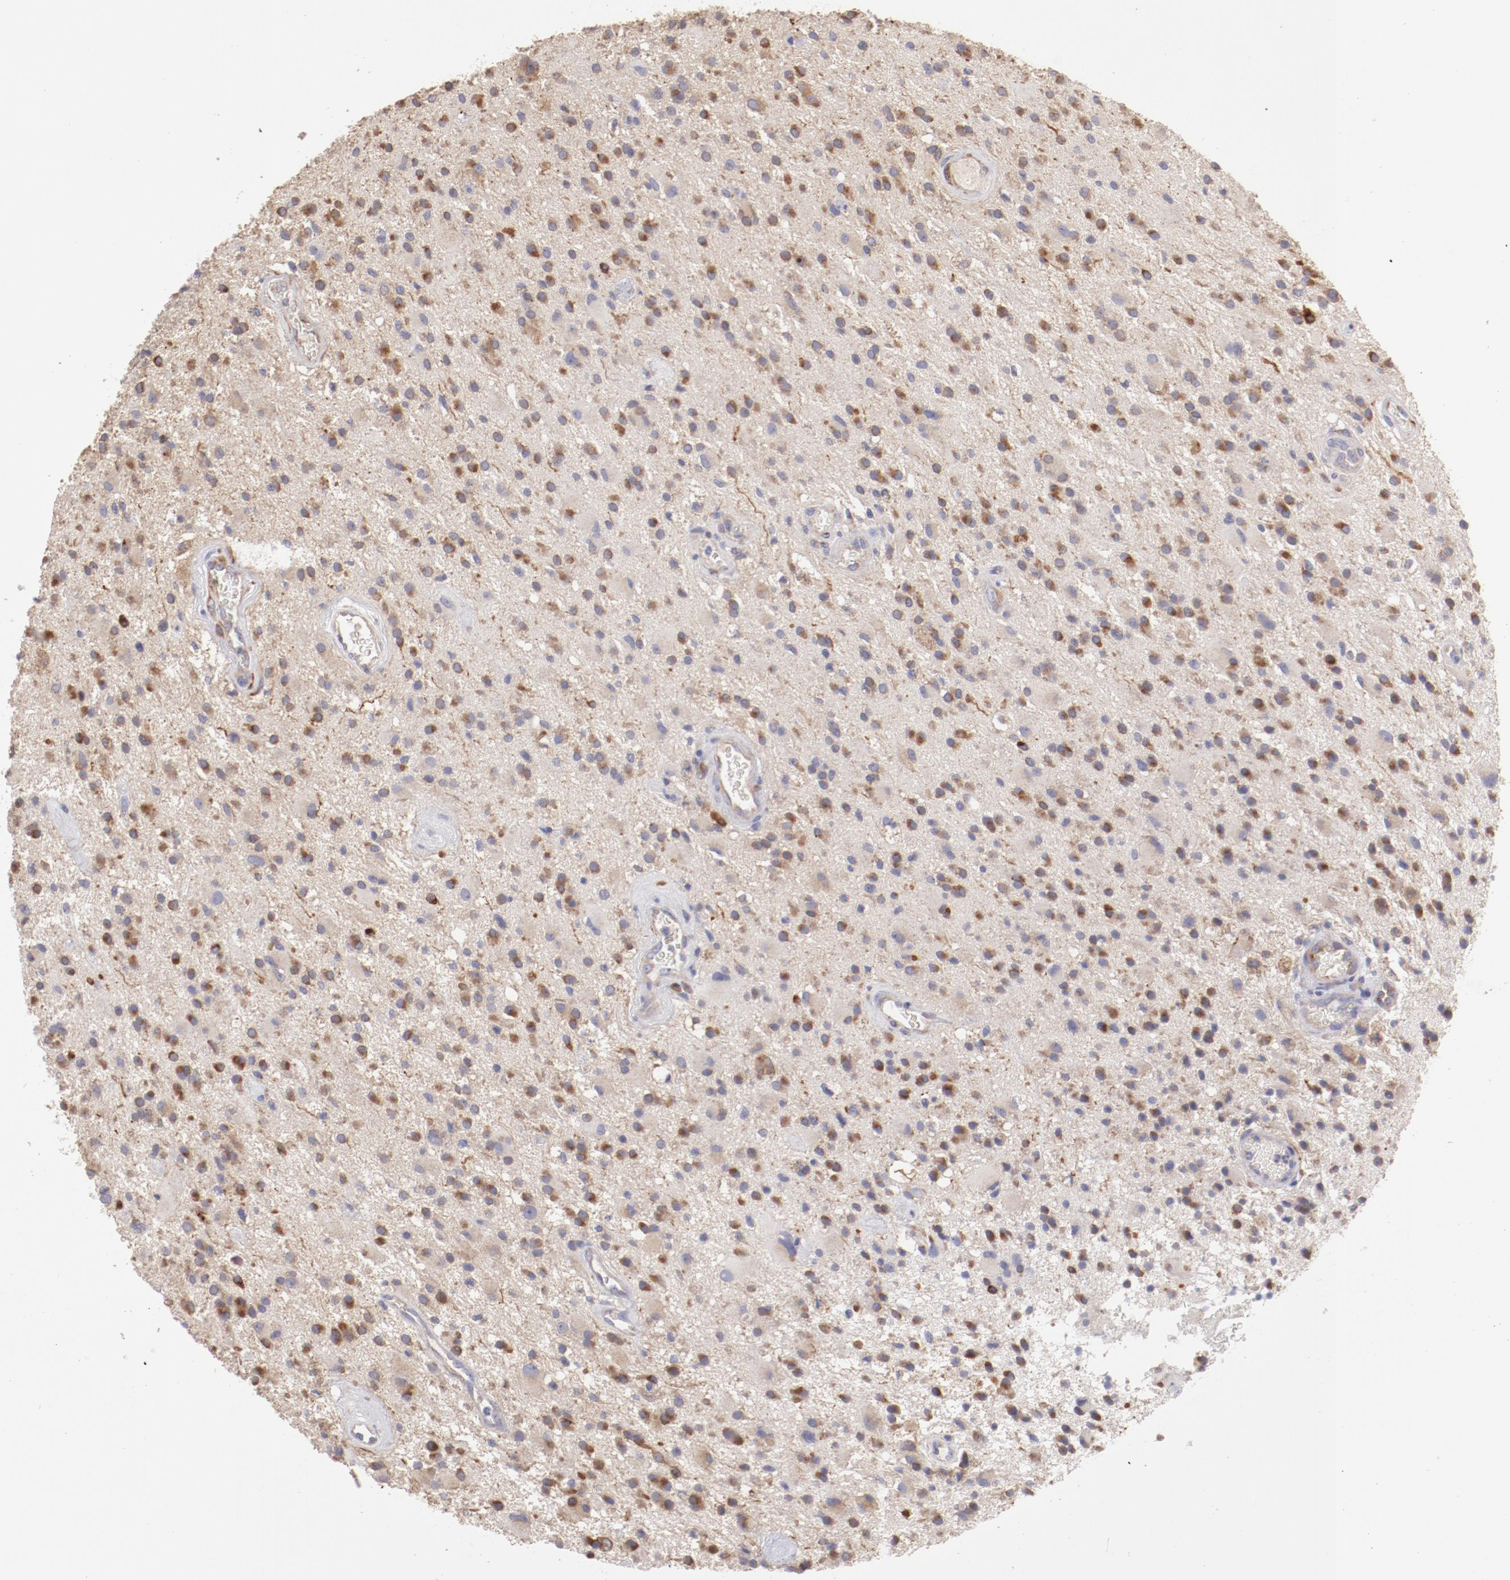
{"staining": {"intensity": "moderate", "quantity": "25%-75%", "location": "cytoplasmic/membranous"}, "tissue": "glioma", "cell_type": "Tumor cells", "image_type": "cancer", "snomed": [{"axis": "morphology", "description": "Glioma, malignant, Low grade"}, {"axis": "topography", "description": "Brain"}], "caption": "IHC image of malignant low-grade glioma stained for a protein (brown), which reveals medium levels of moderate cytoplasmic/membranous staining in approximately 25%-75% of tumor cells.", "gene": "ENTPD5", "patient": {"sex": "male", "age": 58}}